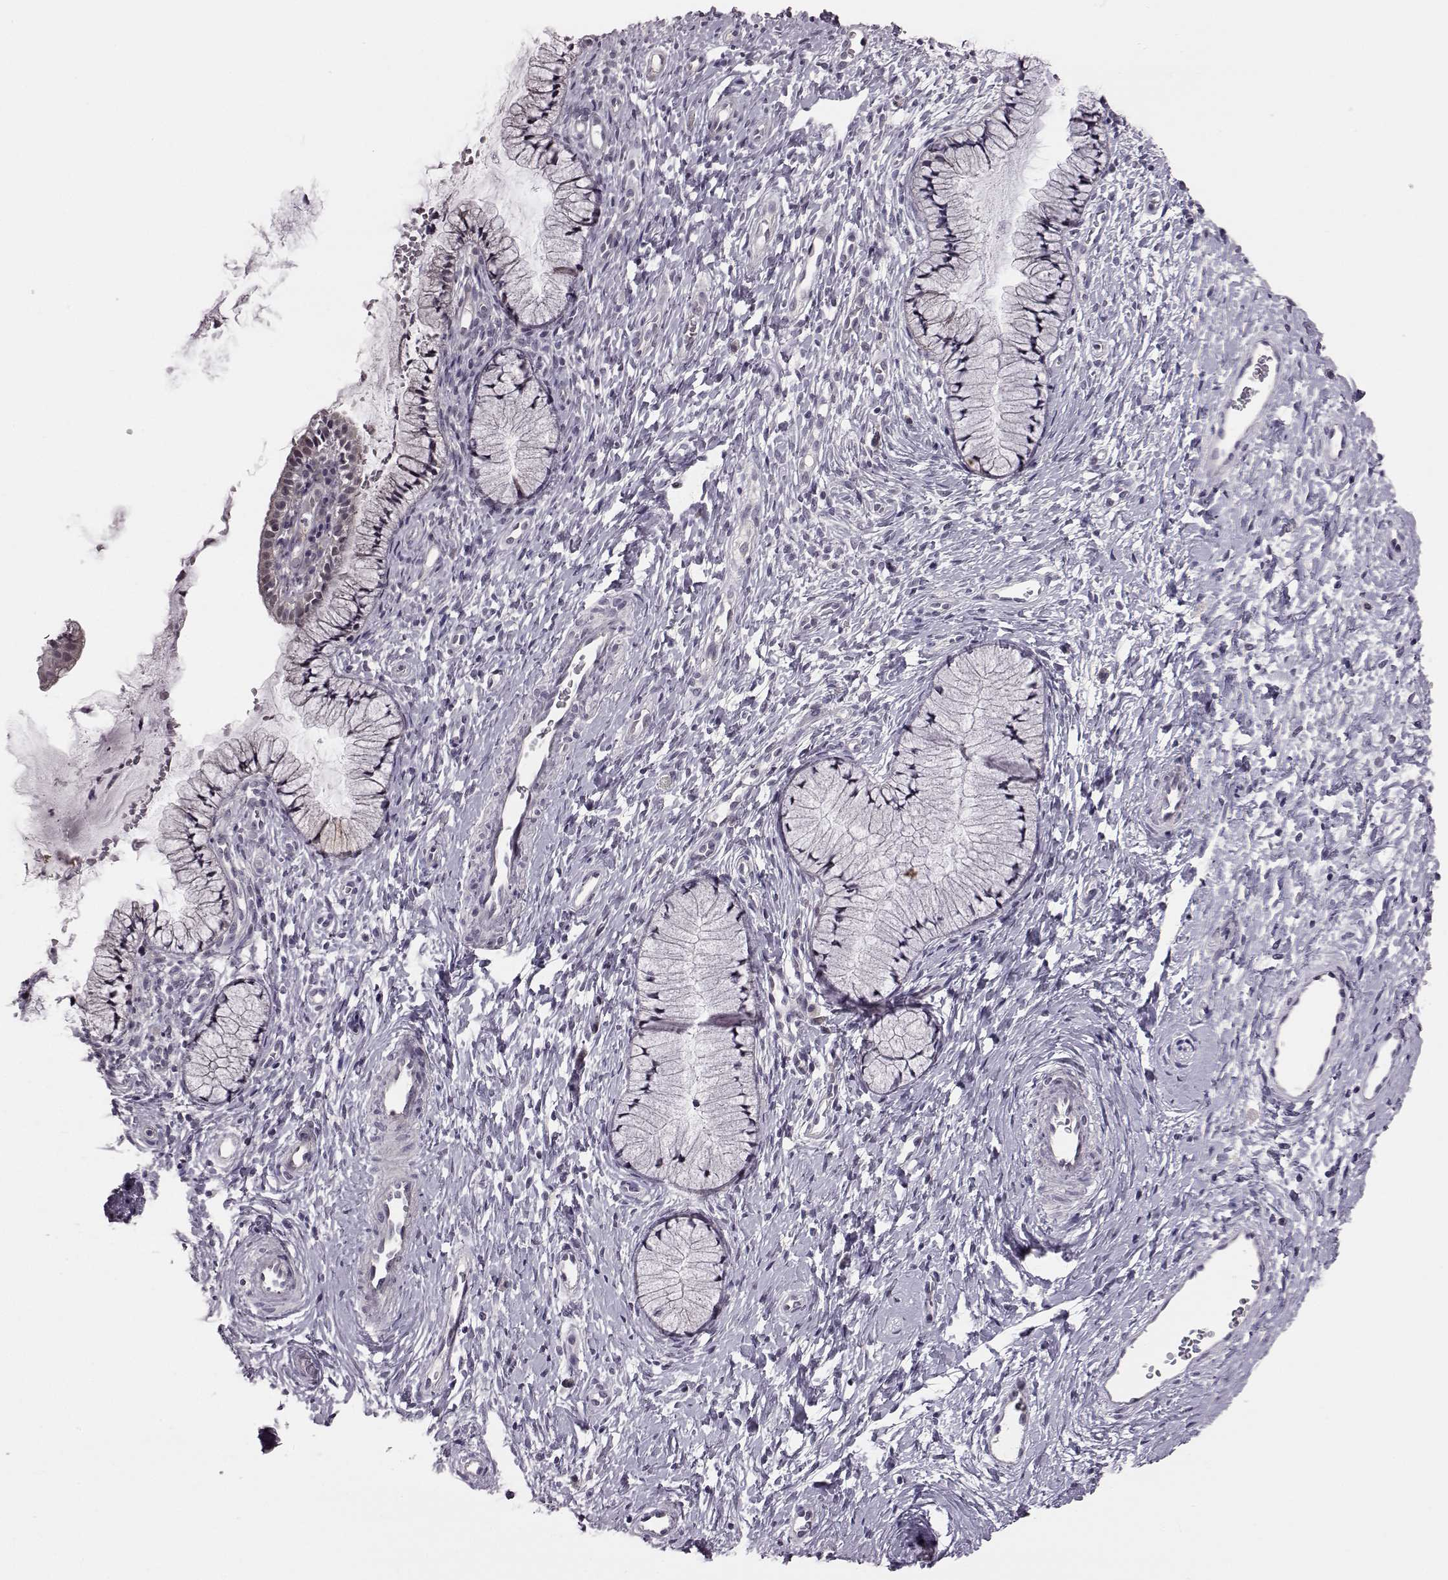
{"staining": {"intensity": "negative", "quantity": "none", "location": "none"}, "tissue": "cervix", "cell_type": "Glandular cells", "image_type": "normal", "snomed": [{"axis": "morphology", "description": "Normal tissue, NOS"}, {"axis": "topography", "description": "Cervix"}], "caption": "Immunohistochemistry of unremarkable cervix reveals no positivity in glandular cells.", "gene": "C10orf62", "patient": {"sex": "female", "age": 36}}